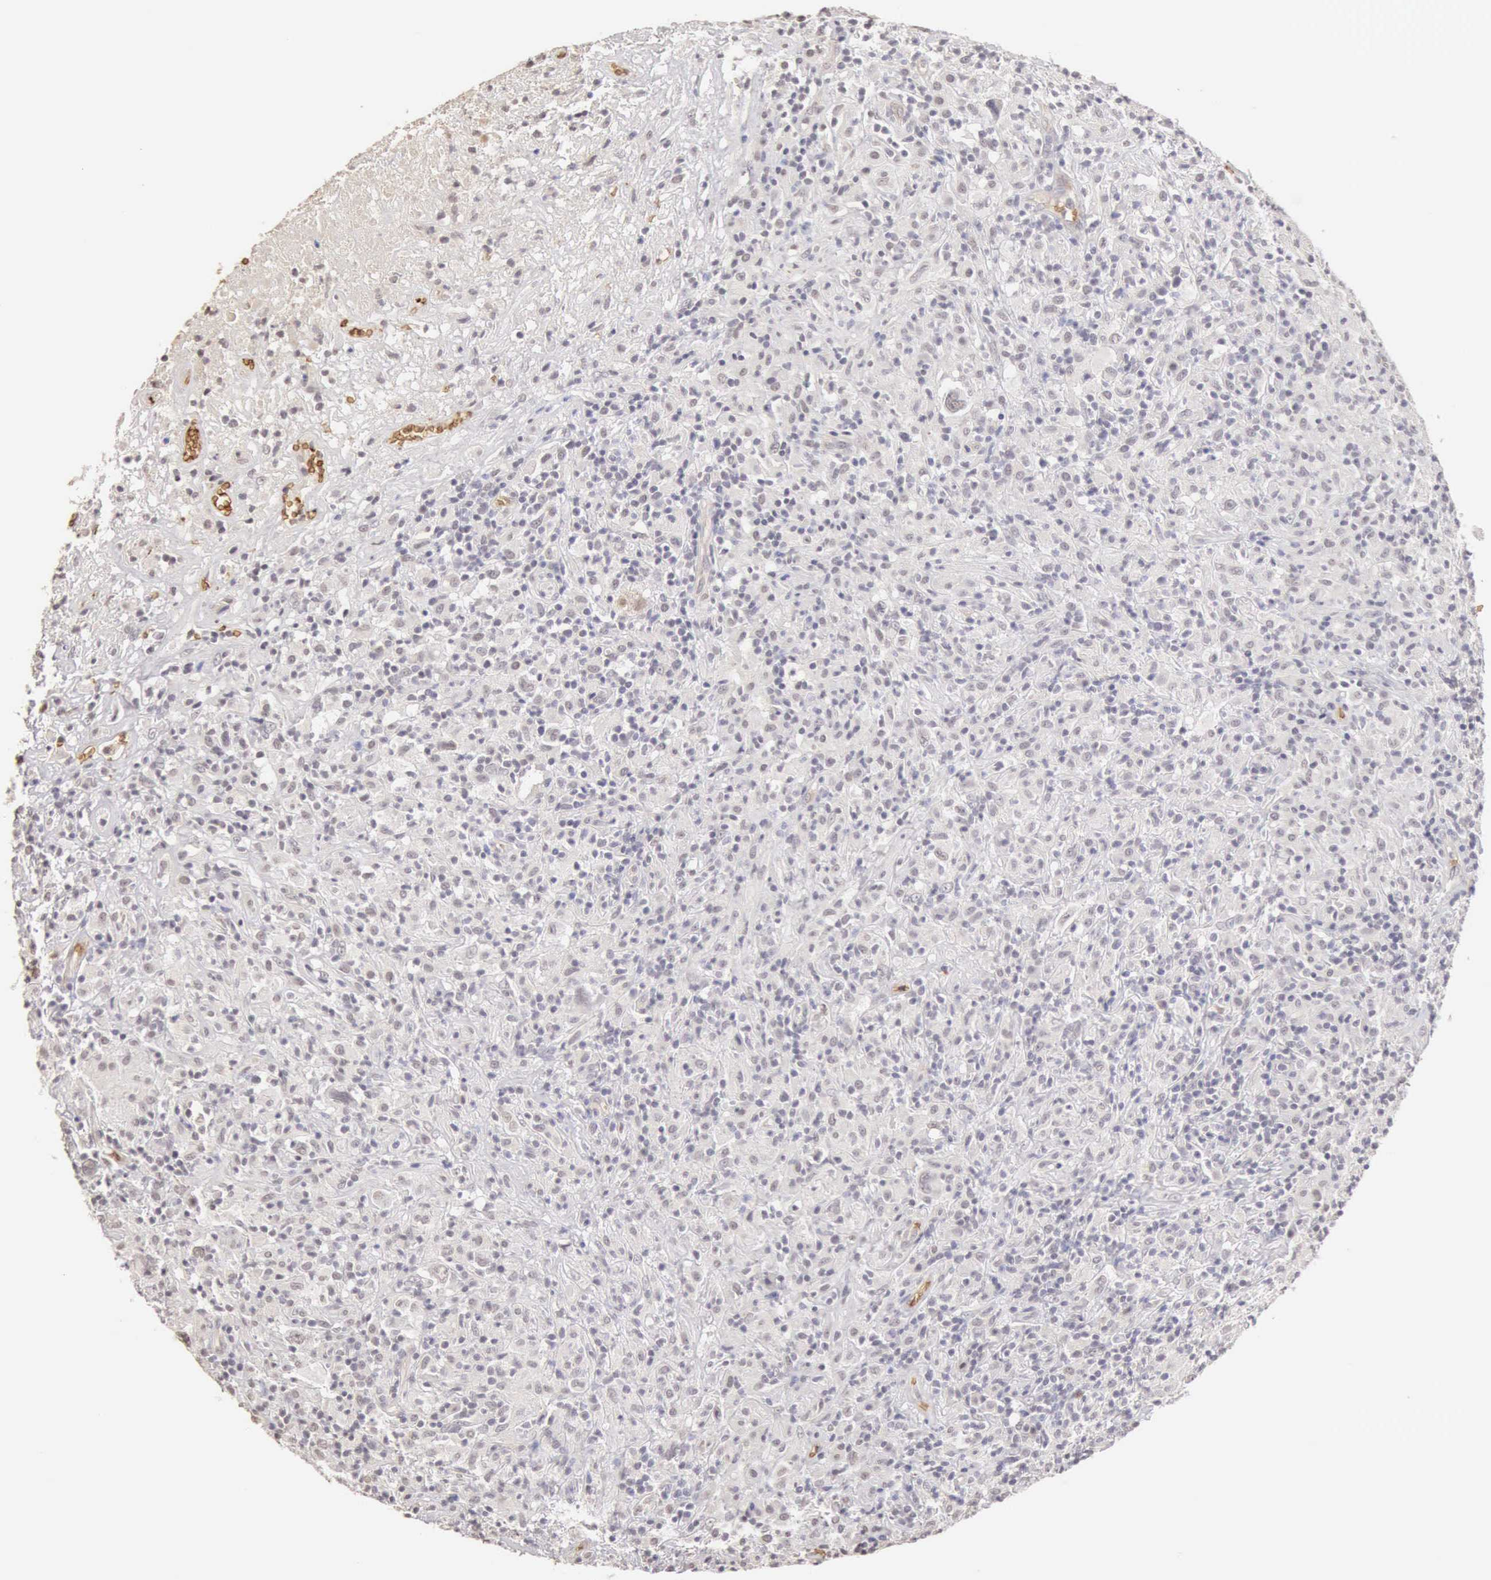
{"staining": {"intensity": "negative", "quantity": "none", "location": "none"}, "tissue": "lymphoma", "cell_type": "Tumor cells", "image_type": "cancer", "snomed": [{"axis": "morphology", "description": "Hodgkin's disease, NOS"}, {"axis": "topography", "description": "Lymph node"}], "caption": "There is no significant staining in tumor cells of lymphoma.", "gene": "CFI", "patient": {"sex": "male", "age": 46}}